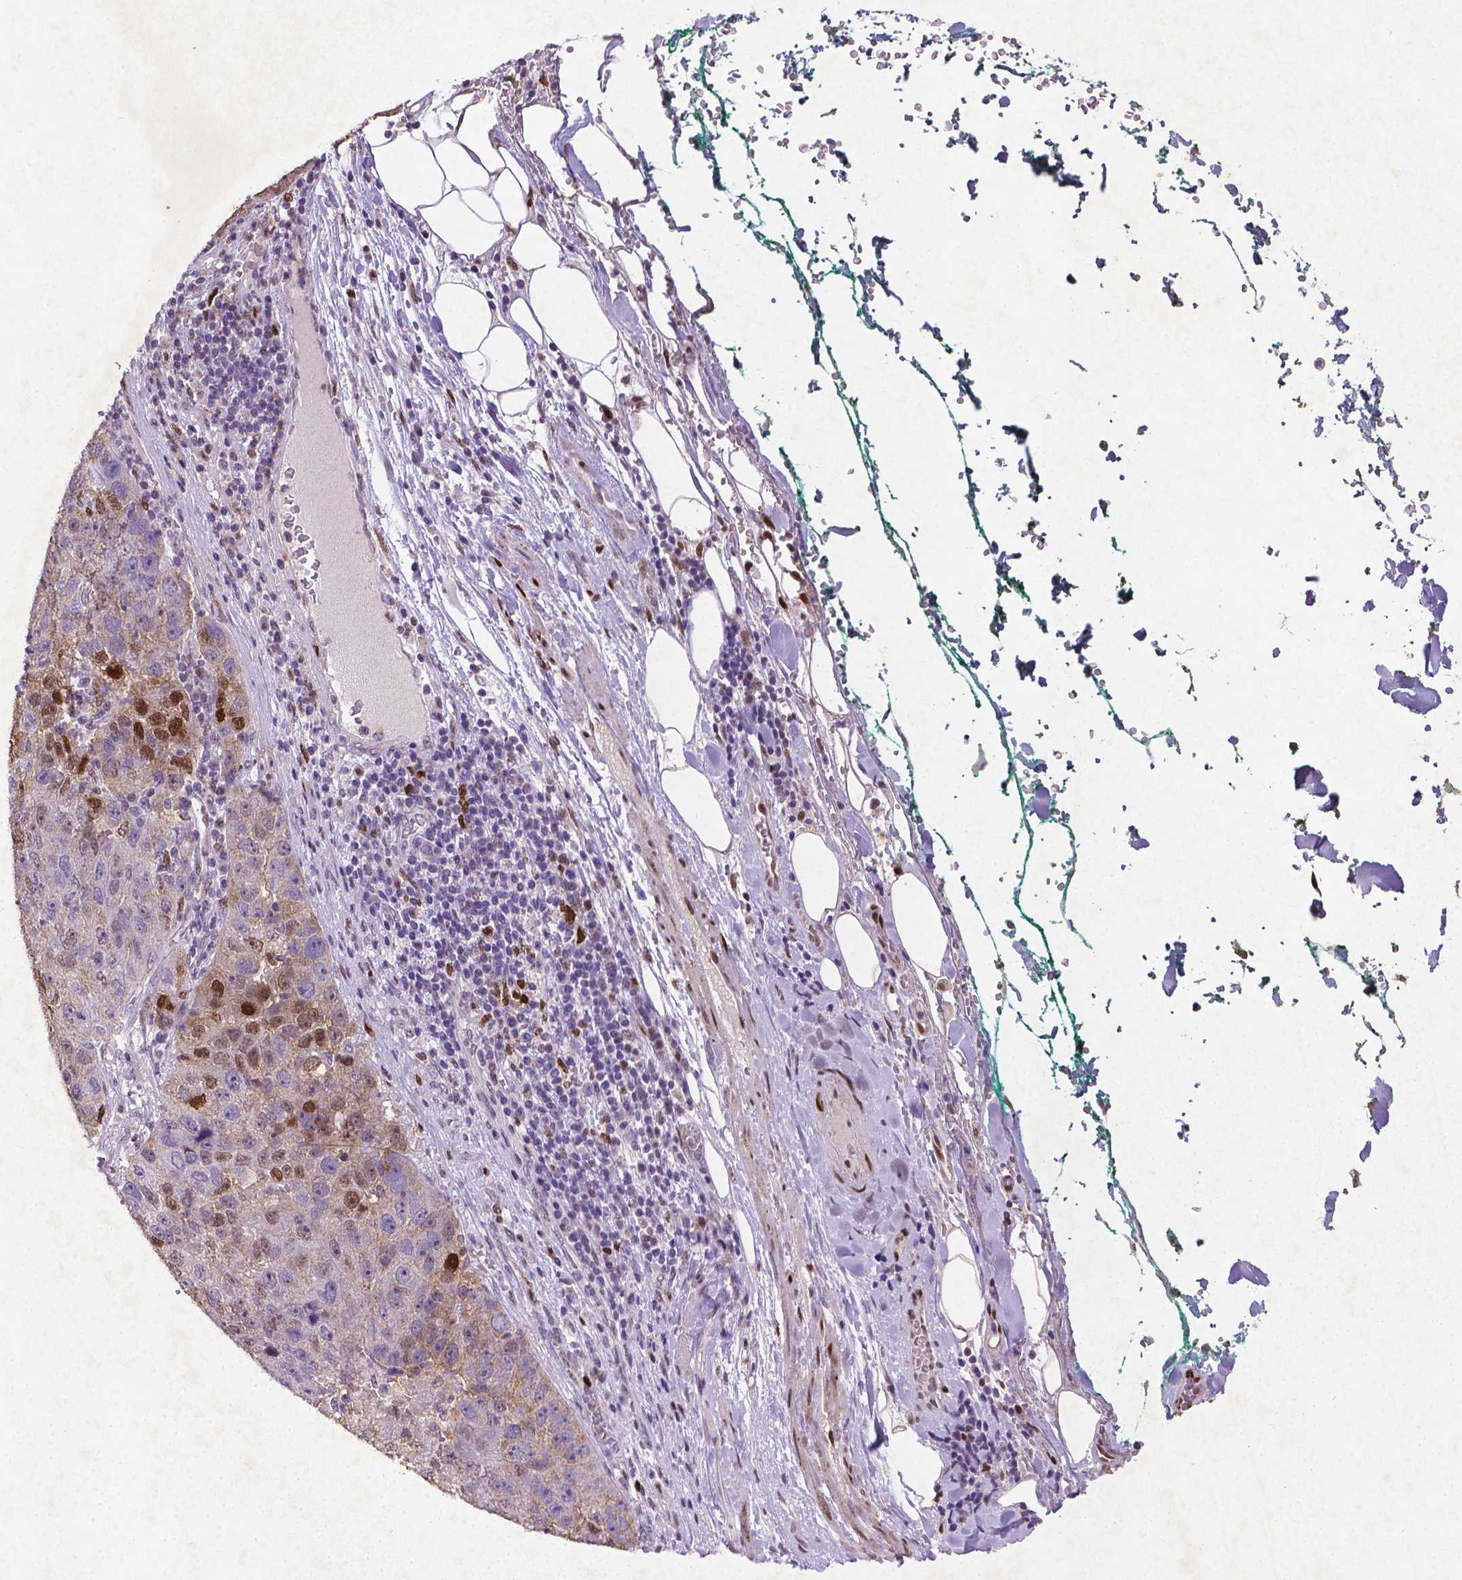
{"staining": {"intensity": "moderate", "quantity": "25%-75%", "location": "nuclear"}, "tissue": "pancreatic cancer", "cell_type": "Tumor cells", "image_type": "cancer", "snomed": [{"axis": "morphology", "description": "Adenocarcinoma, NOS"}, {"axis": "topography", "description": "Pancreas"}], "caption": "High-magnification brightfield microscopy of pancreatic cancer (adenocarcinoma) stained with DAB (brown) and counterstained with hematoxylin (blue). tumor cells exhibit moderate nuclear positivity is appreciated in about25%-75% of cells.", "gene": "CDKN1A", "patient": {"sex": "female", "age": 61}}